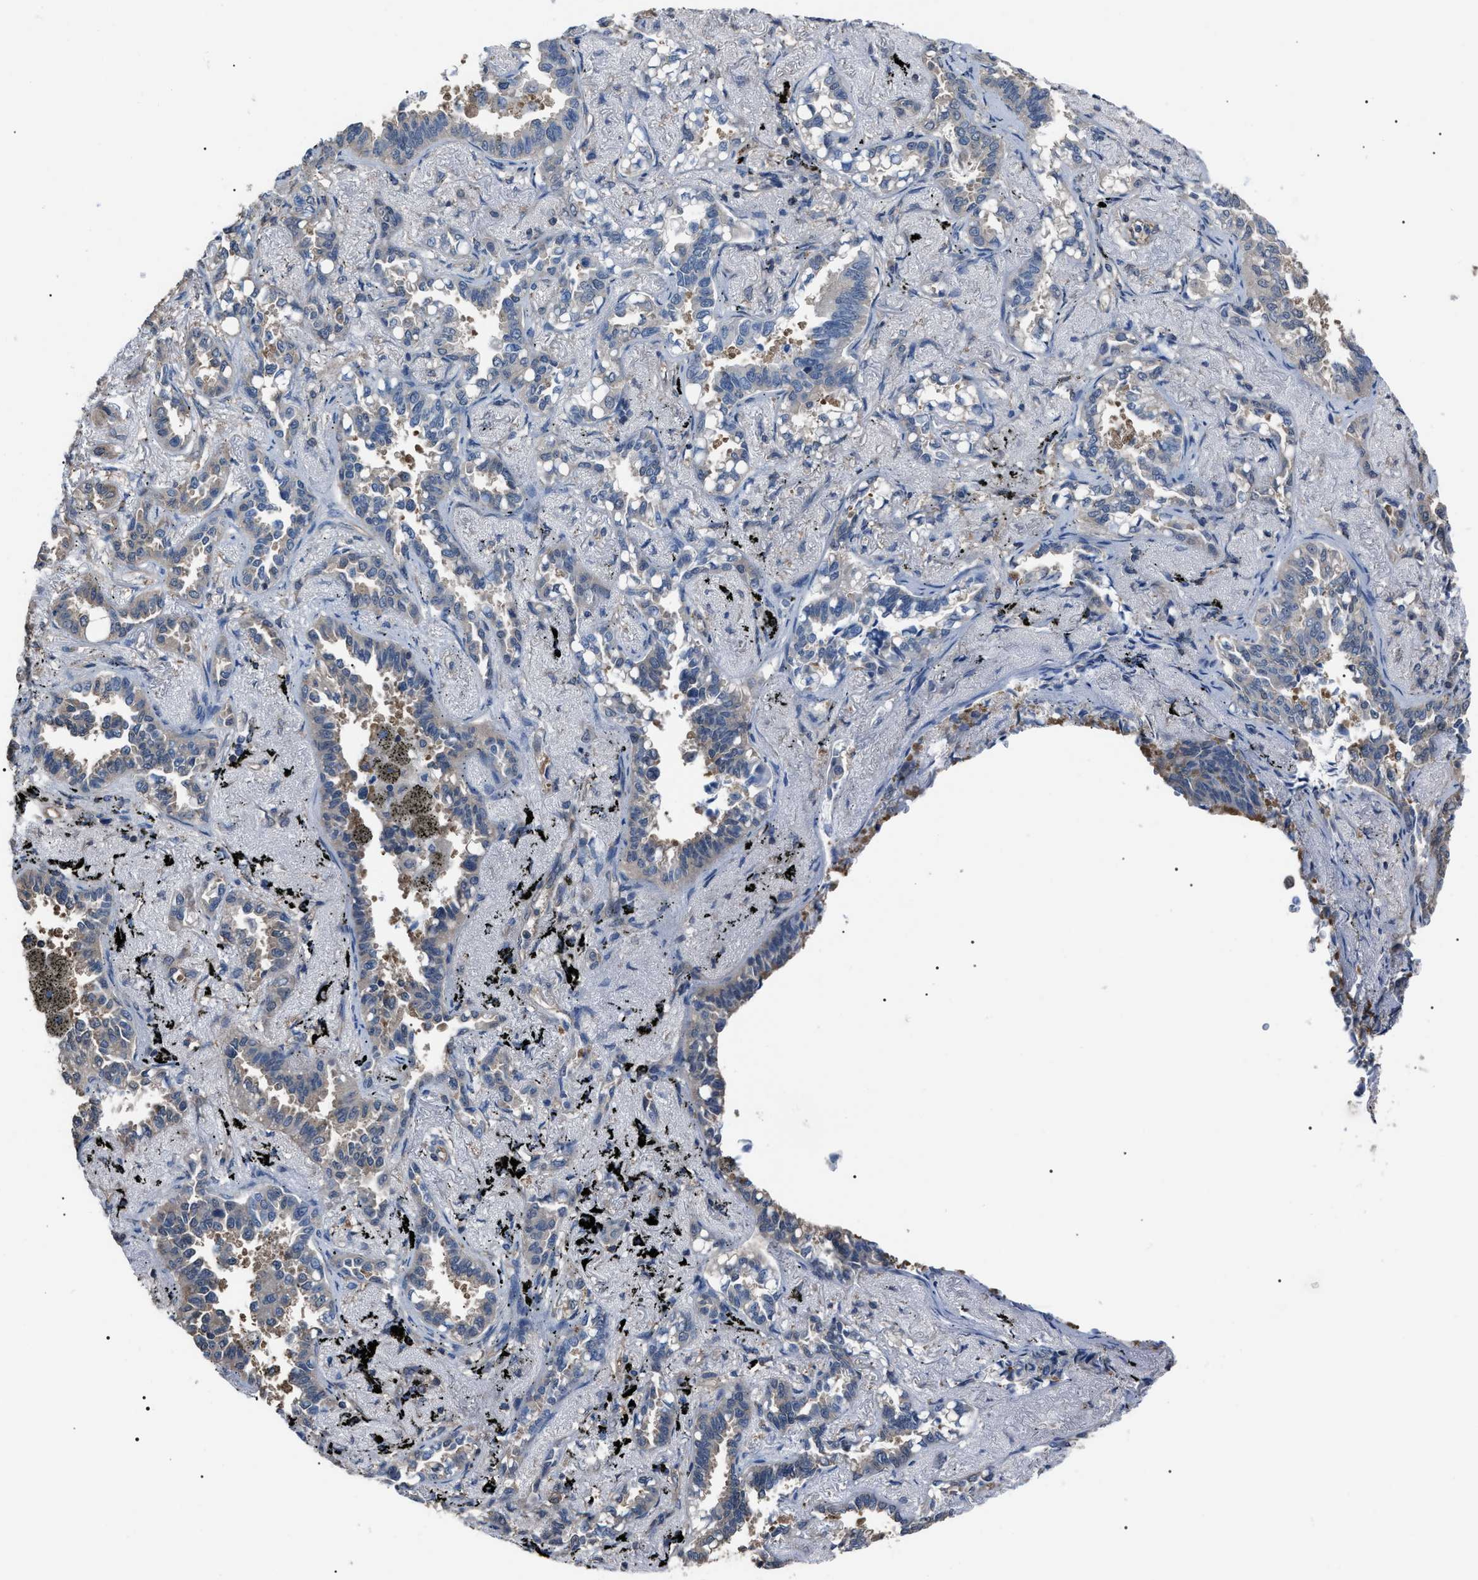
{"staining": {"intensity": "negative", "quantity": "none", "location": "none"}, "tissue": "lung cancer", "cell_type": "Tumor cells", "image_type": "cancer", "snomed": [{"axis": "morphology", "description": "Adenocarcinoma, NOS"}, {"axis": "topography", "description": "Lung"}], "caption": "DAB immunohistochemical staining of human adenocarcinoma (lung) reveals no significant staining in tumor cells.", "gene": "PDCD5", "patient": {"sex": "male", "age": 59}}